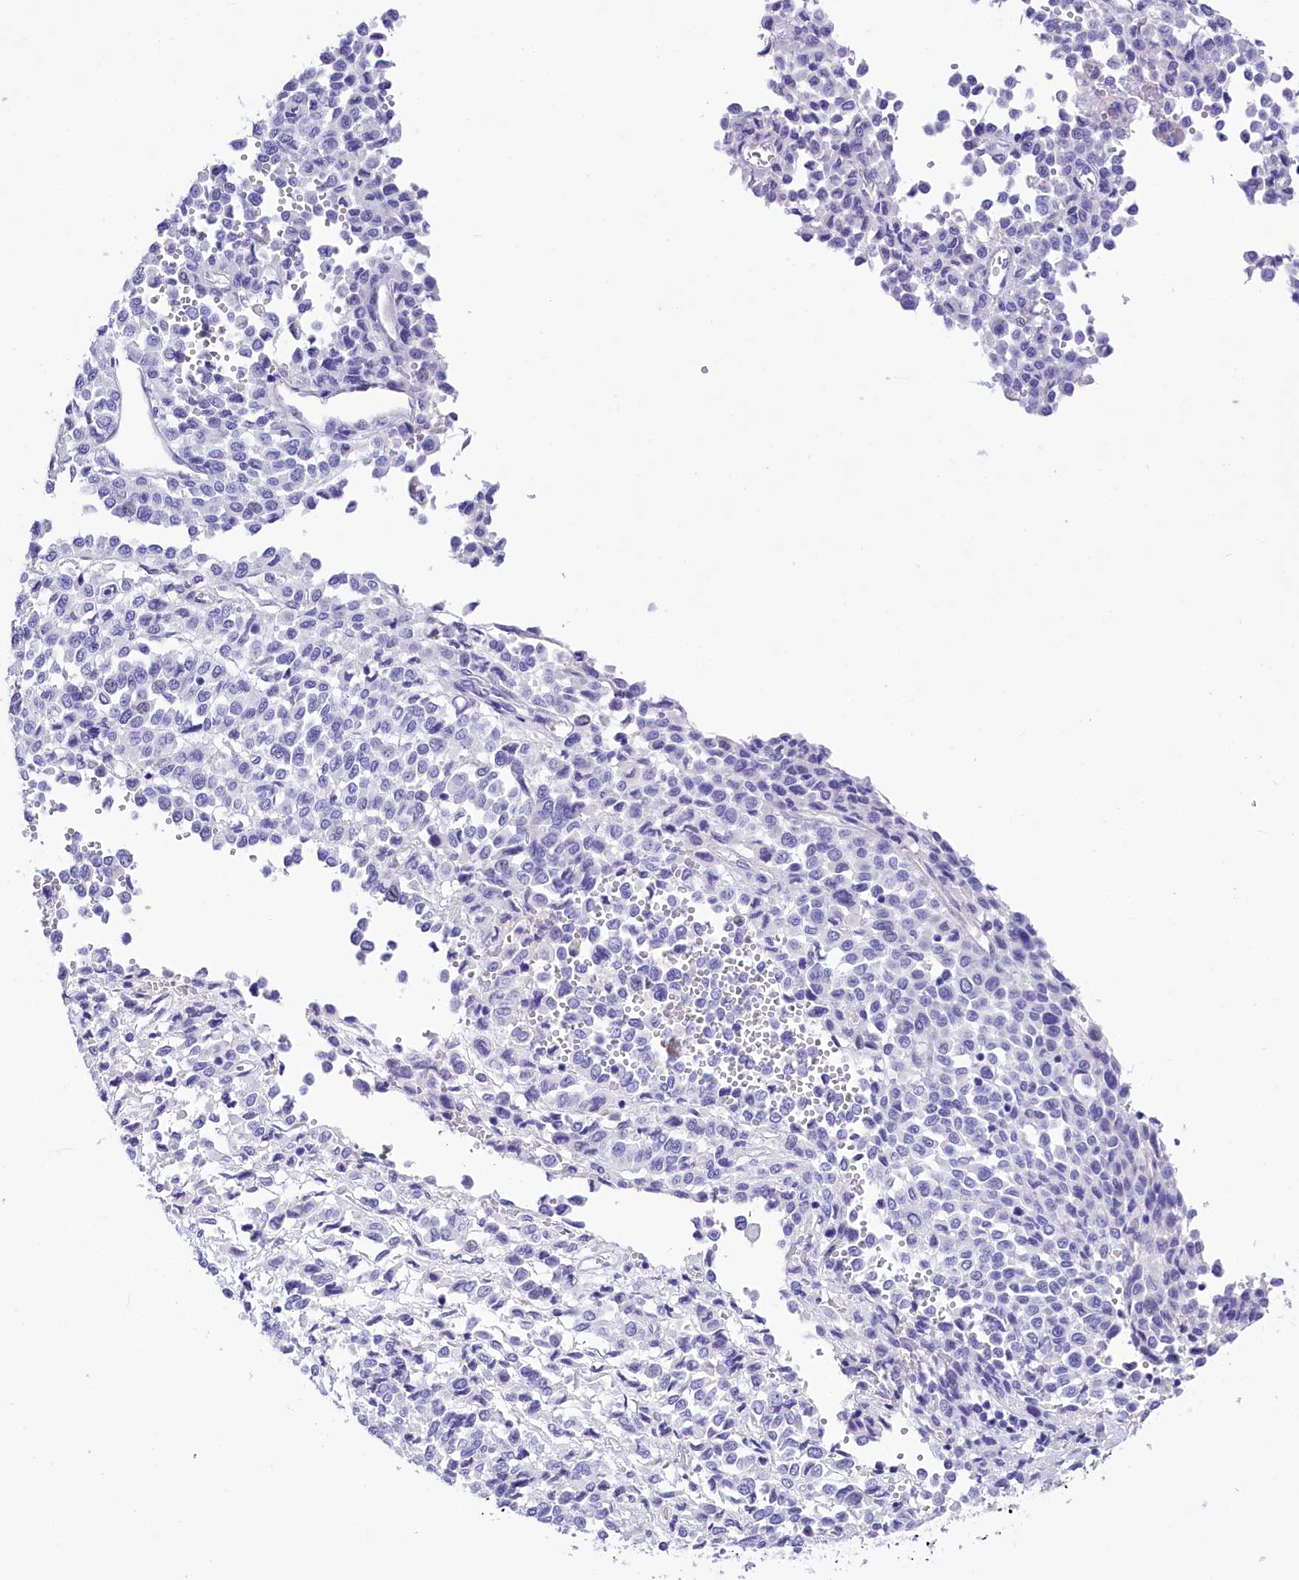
{"staining": {"intensity": "negative", "quantity": "none", "location": "none"}, "tissue": "melanoma", "cell_type": "Tumor cells", "image_type": "cancer", "snomed": [{"axis": "morphology", "description": "Malignant melanoma, Metastatic site"}, {"axis": "topography", "description": "Pancreas"}], "caption": "Micrograph shows no significant protein expression in tumor cells of malignant melanoma (metastatic site).", "gene": "TTC36", "patient": {"sex": "female", "age": 30}}